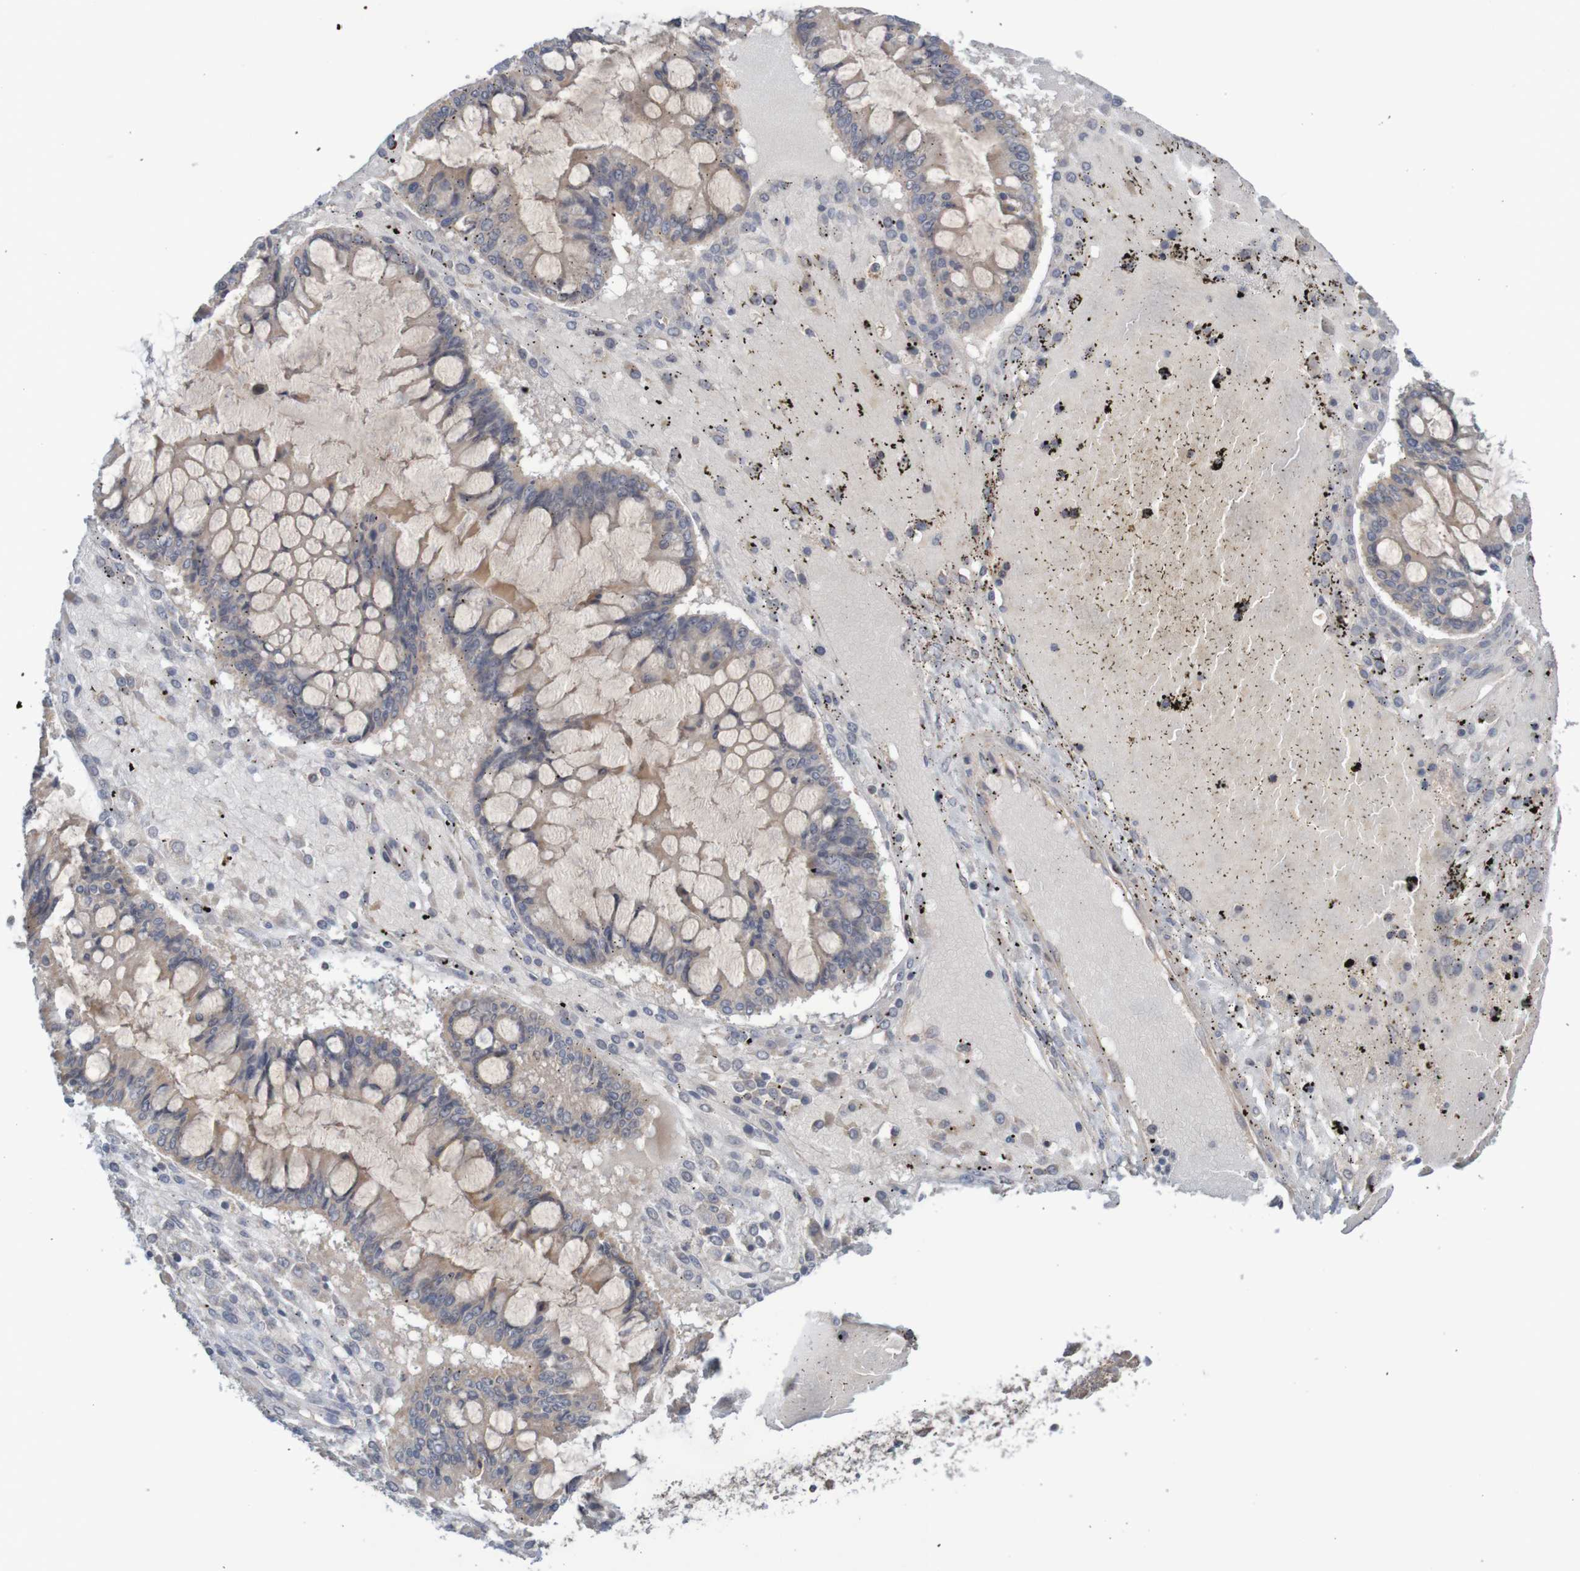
{"staining": {"intensity": "weak", "quantity": ">75%", "location": "cytoplasmic/membranous"}, "tissue": "ovarian cancer", "cell_type": "Tumor cells", "image_type": "cancer", "snomed": [{"axis": "morphology", "description": "Cystadenocarcinoma, mucinous, NOS"}, {"axis": "topography", "description": "Ovary"}], "caption": "There is low levels of weak cytoplasmic/membranous positivity in tumor cells of ovarian mucinous cystadenocarcinoma, as demonstrated by immunohistochemical staining (brown color).", "gene": "ANKK1", "patient": {"sex": "female", "age": 73}}